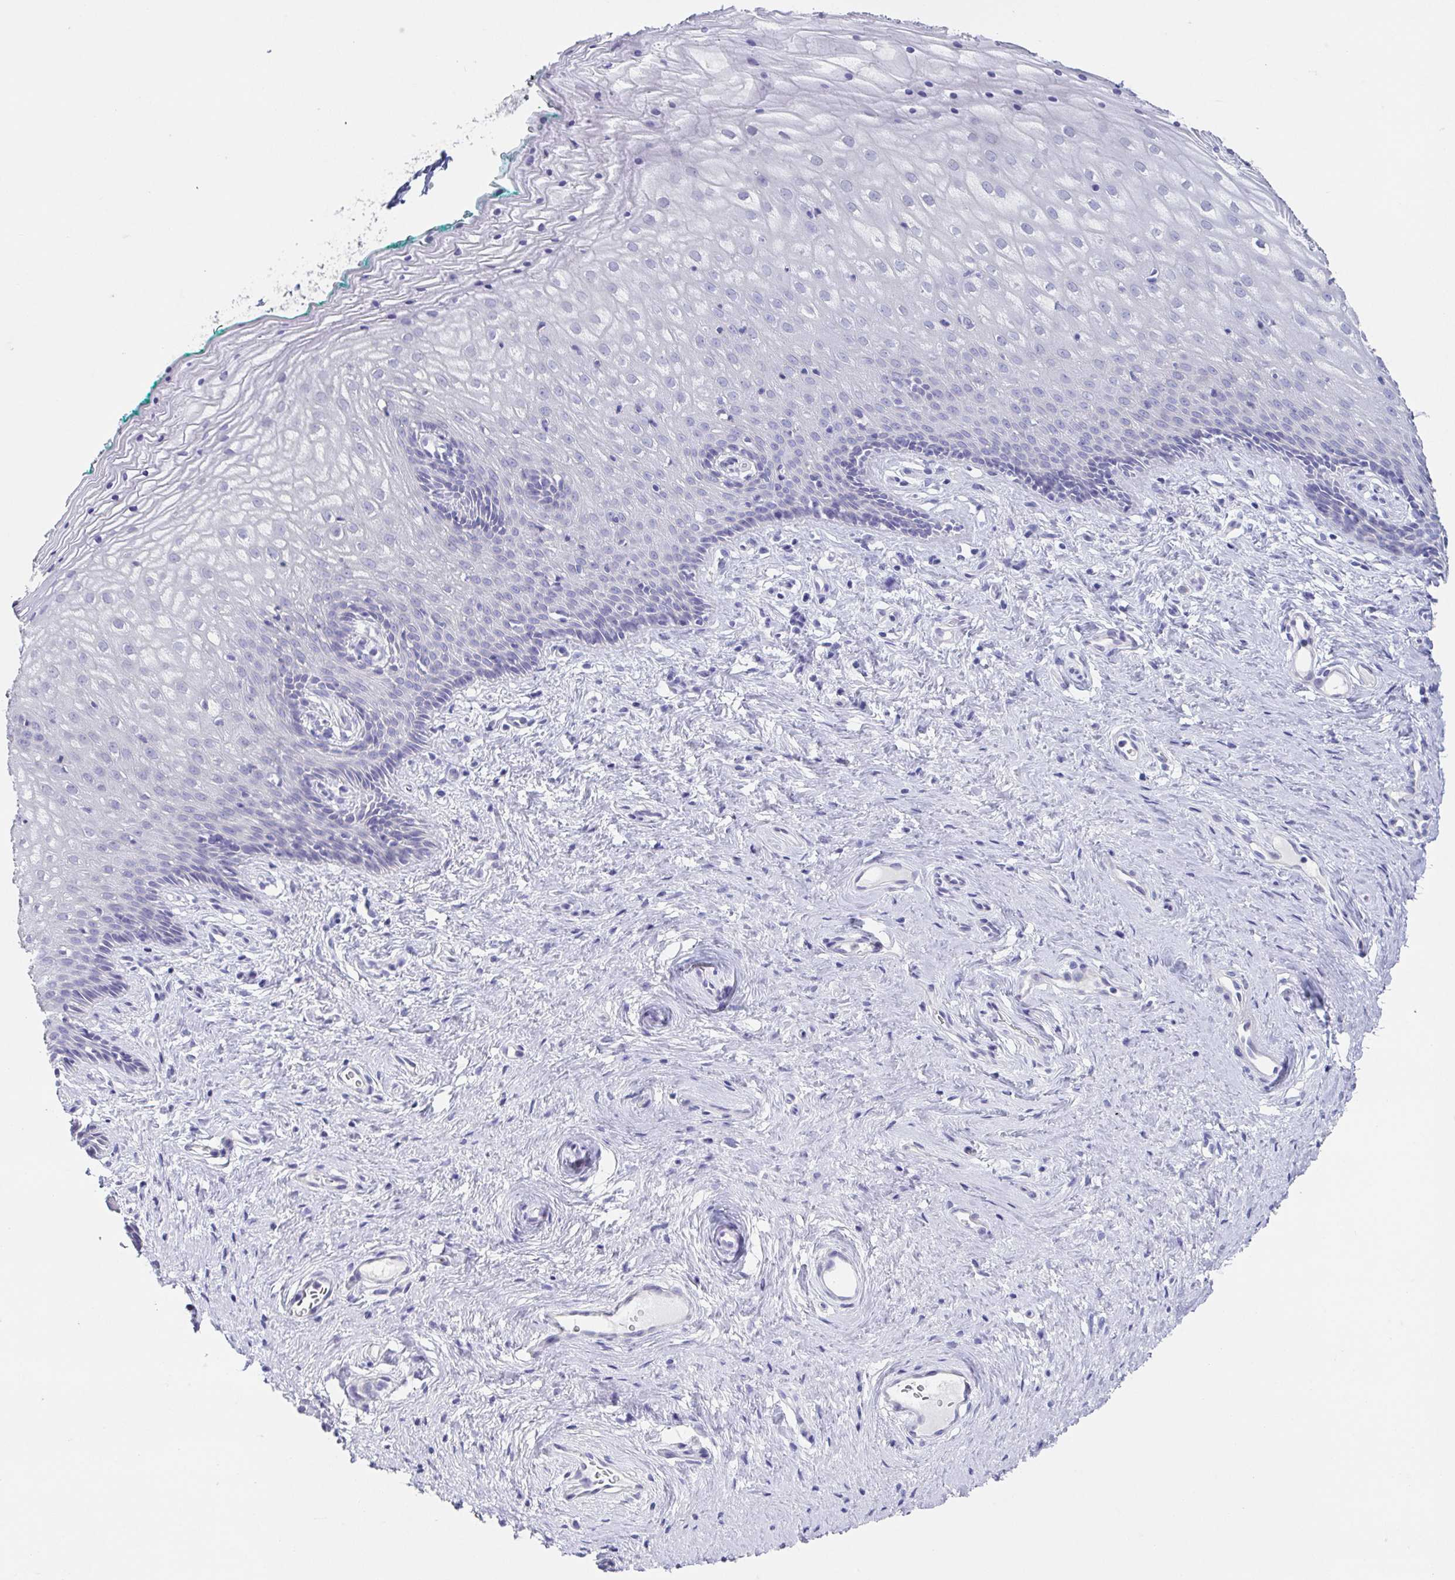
{"staining": {"intensity": "negative", "quantity": "none", "location": "none"}, "tissue": "vagina", "cell_type": "Squamous epithelial cells", "image_type": "normal", "snomed": [{"axis": "morphology", "description": "Normal tissue, NOS"}, {"axis": "topography", "description": "Vagina"}], "caption": "Immunohistochemical staining of unremarkable vagina displays no significant expression in squamous epithelial cells.", "gene": "RDH11", "patient": {"sex": "female", "age": 45}}